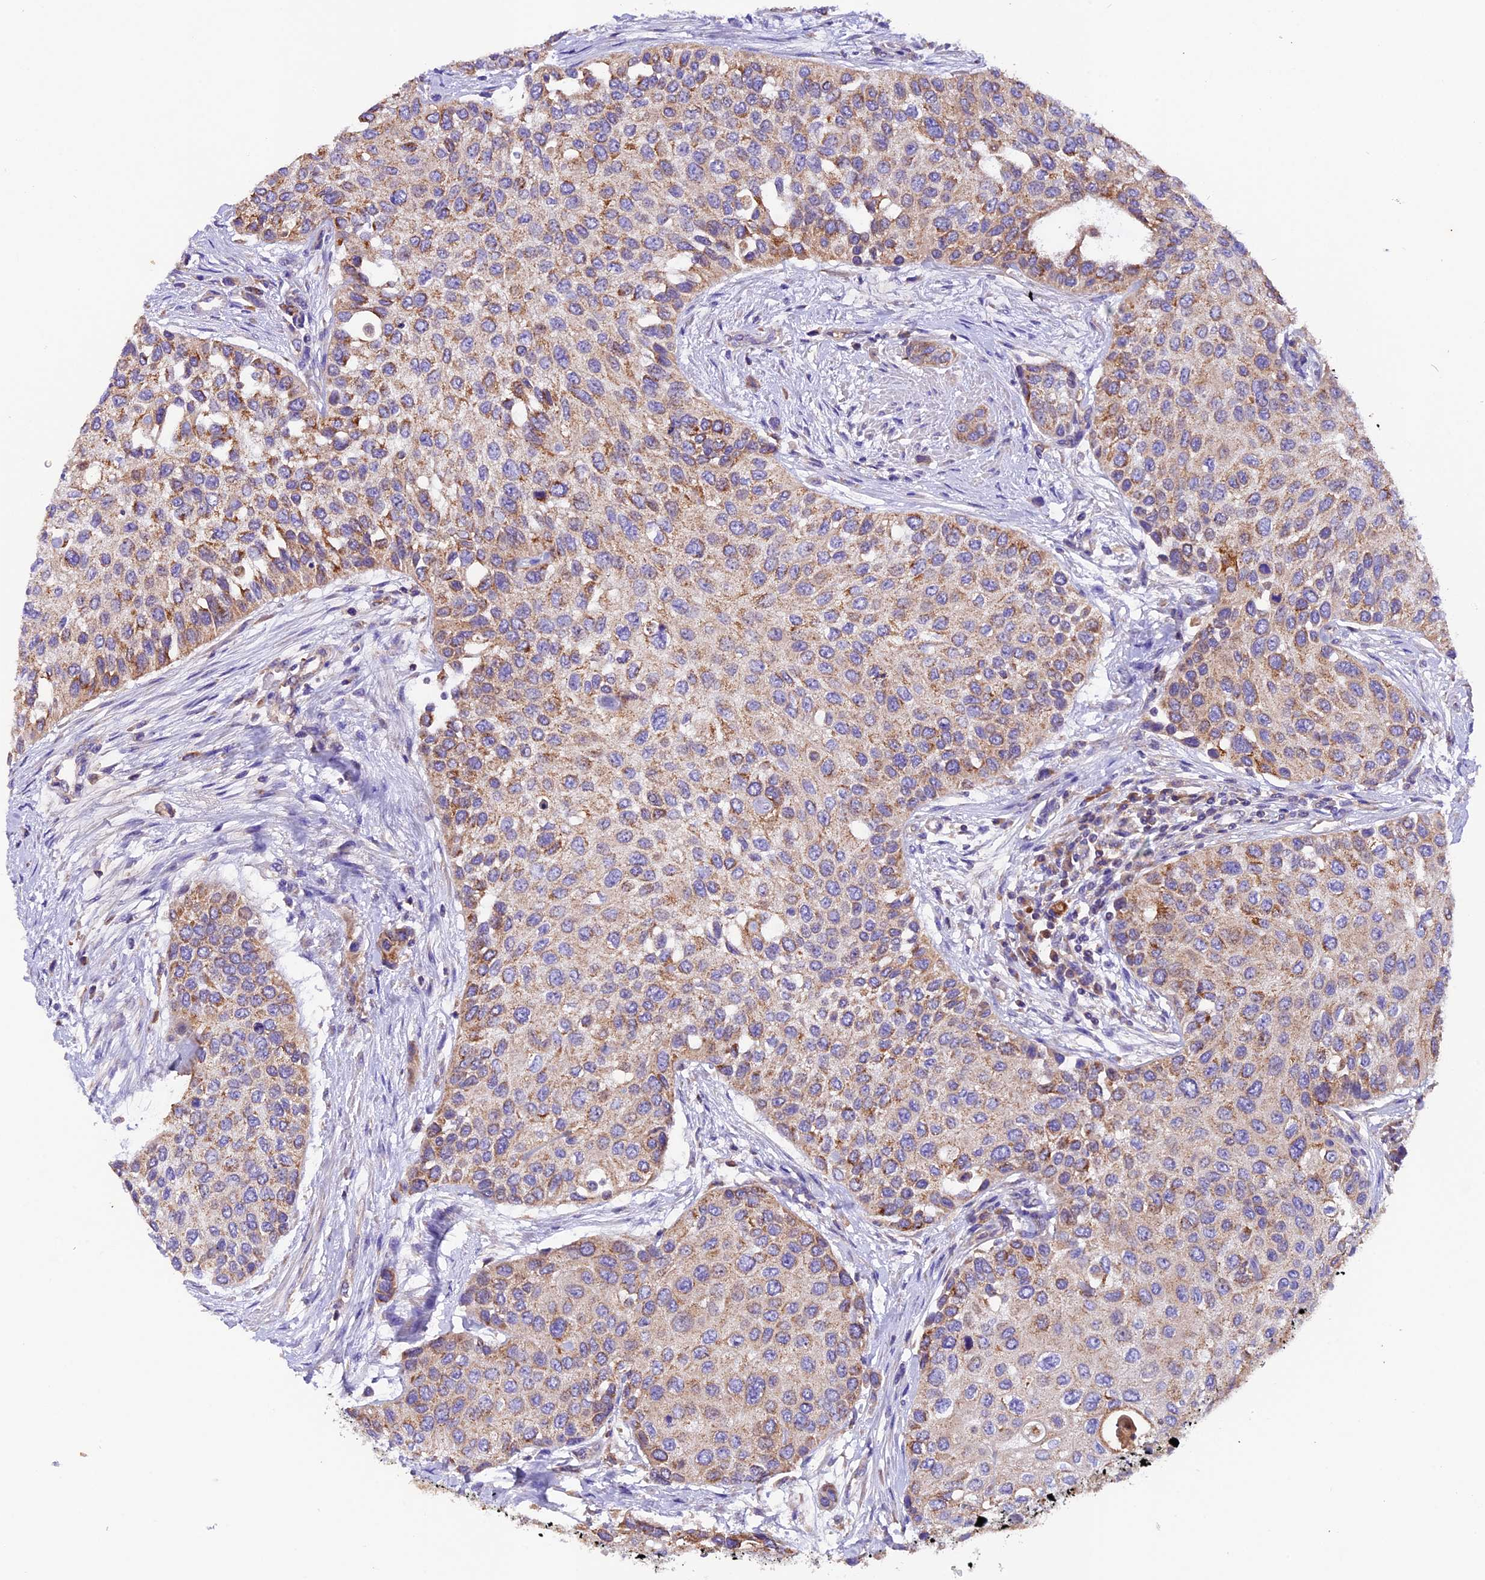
{"staining": {"intensity": "moderate", "quantity": ">75%", "location": "cytoplasmic/membranous"}, "tissue": "urothelial cancer", "cell_type": "Tumor cells", "image_type": "cancer", "snomed": [{"axis": "morphology", "description": "Normal tissue, NOS"}, {"axis": "morphology", "description": "Urothelial carcinoma, High grade"}, {"axis": "topography", "description": "Vascular tissue"}, {"axis": "topography", "description": "Urinary bladder"}], "caption": "Immunohistochemical staining of human high-grade urothelial carcinoma displays moderate cytoplasmic/membranous protein positivity in about >75% of tumor cells. (Stains: DAB in brown, nuclei in blue, Microscopy: brightfield microscopy at high magnification).", "gene": "SIX5", "patient": {"sex": "female", "age": 56}}